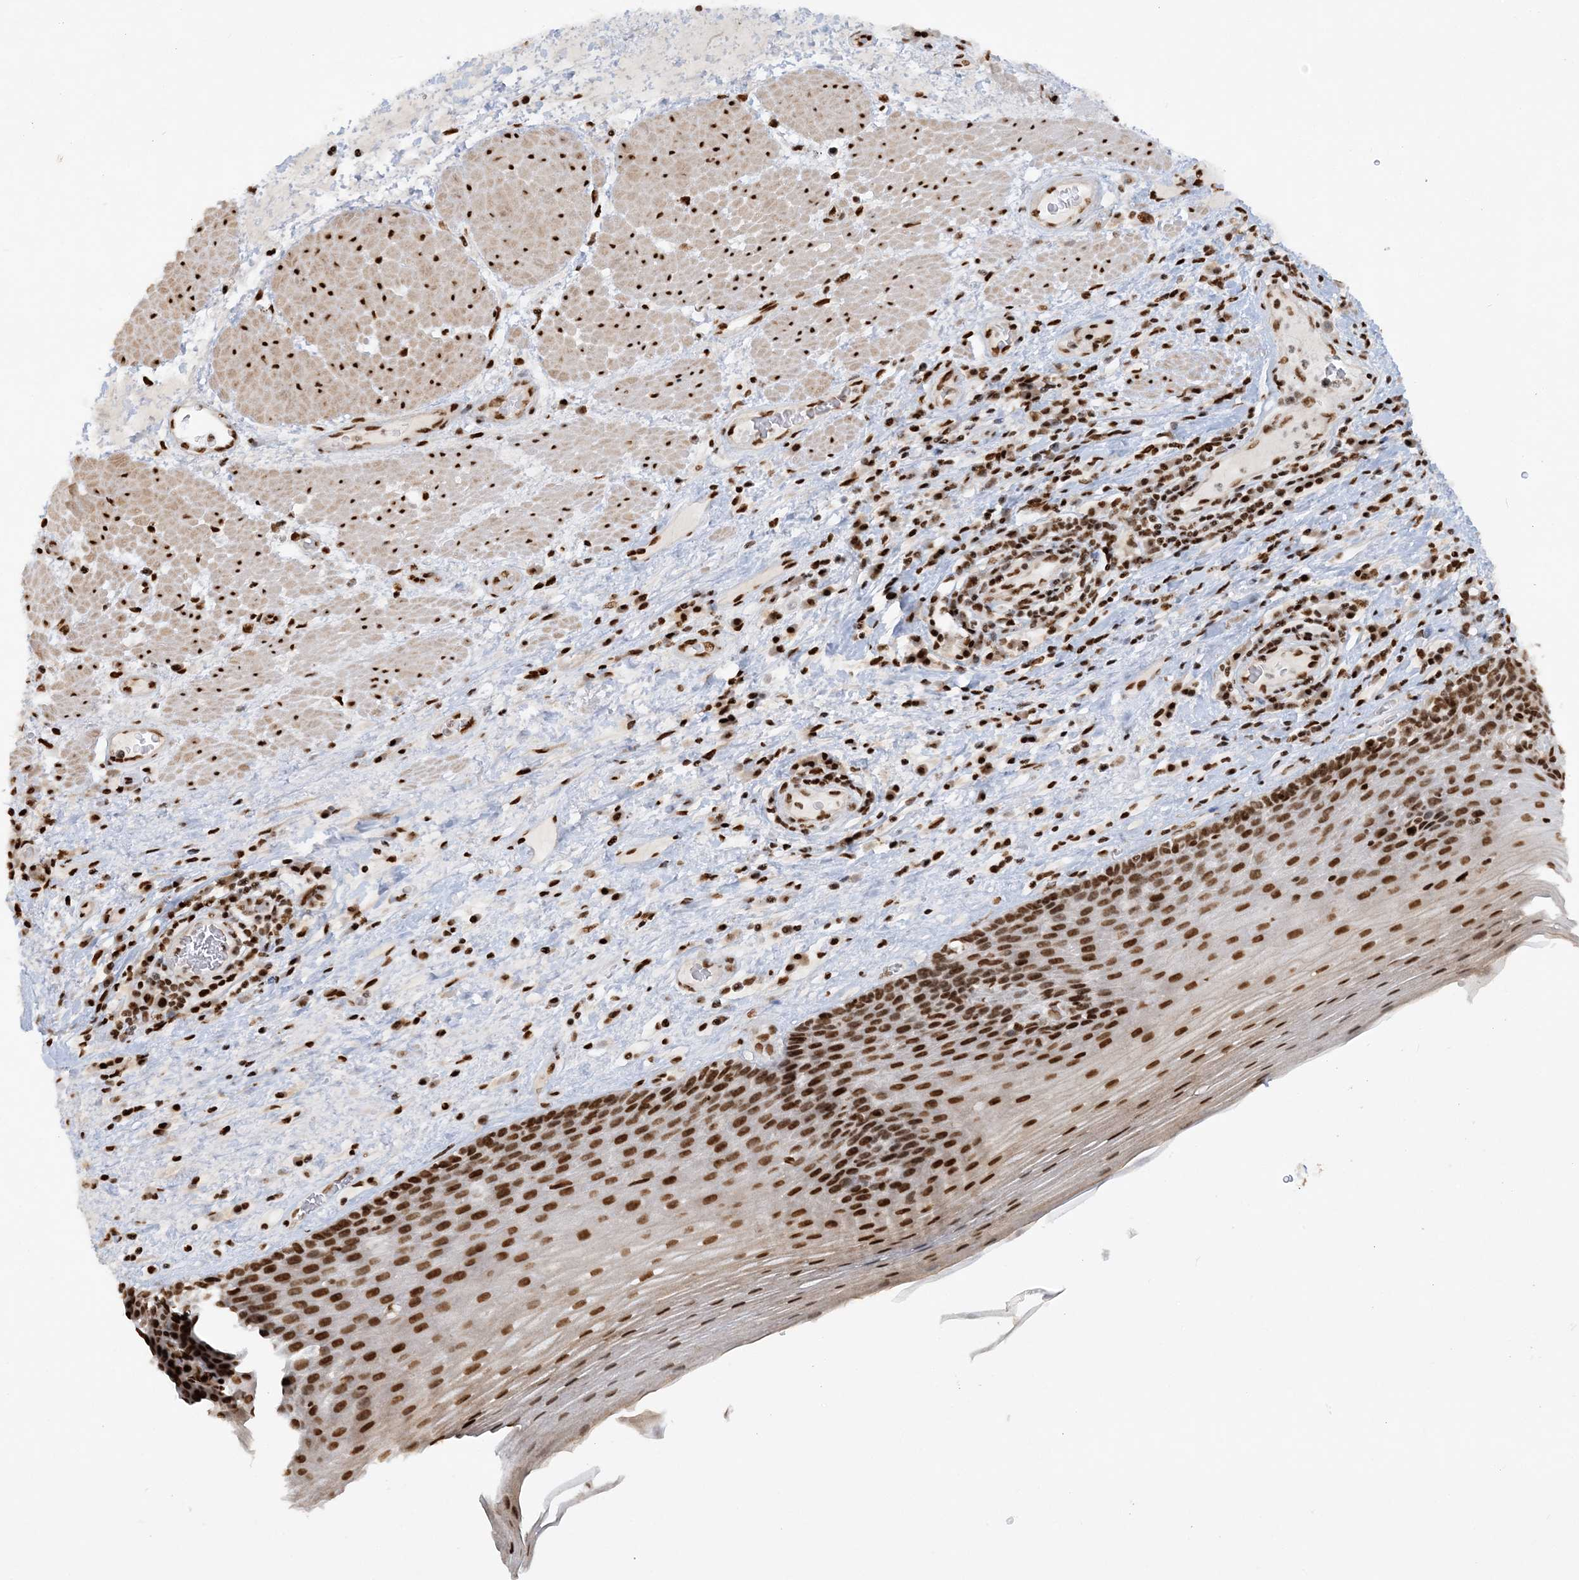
{"staining": {"intensity": "strong", "quantity": ">75%", "location": "nuclear"}, "tissue": "esophagus", "cell_type": "Squamous epithelial cells", "image_type": "normal", "snomed": [{"axis": "morphology", "description": "Normal tissue, NOS"}, {"axis": "topography", "description": "Esophagus"}], "caption": "Protein expression analysis of benign esophagus shows strong nuclear positivity in approximately >75% of squamous epithelial cells. The protein is stained brown, and the nuclei are stained in blue (DAB IHC with brightfield microscopy, high magnification).", "gene": "DELE1", "patient": {"sex": "male", "age": 62}}